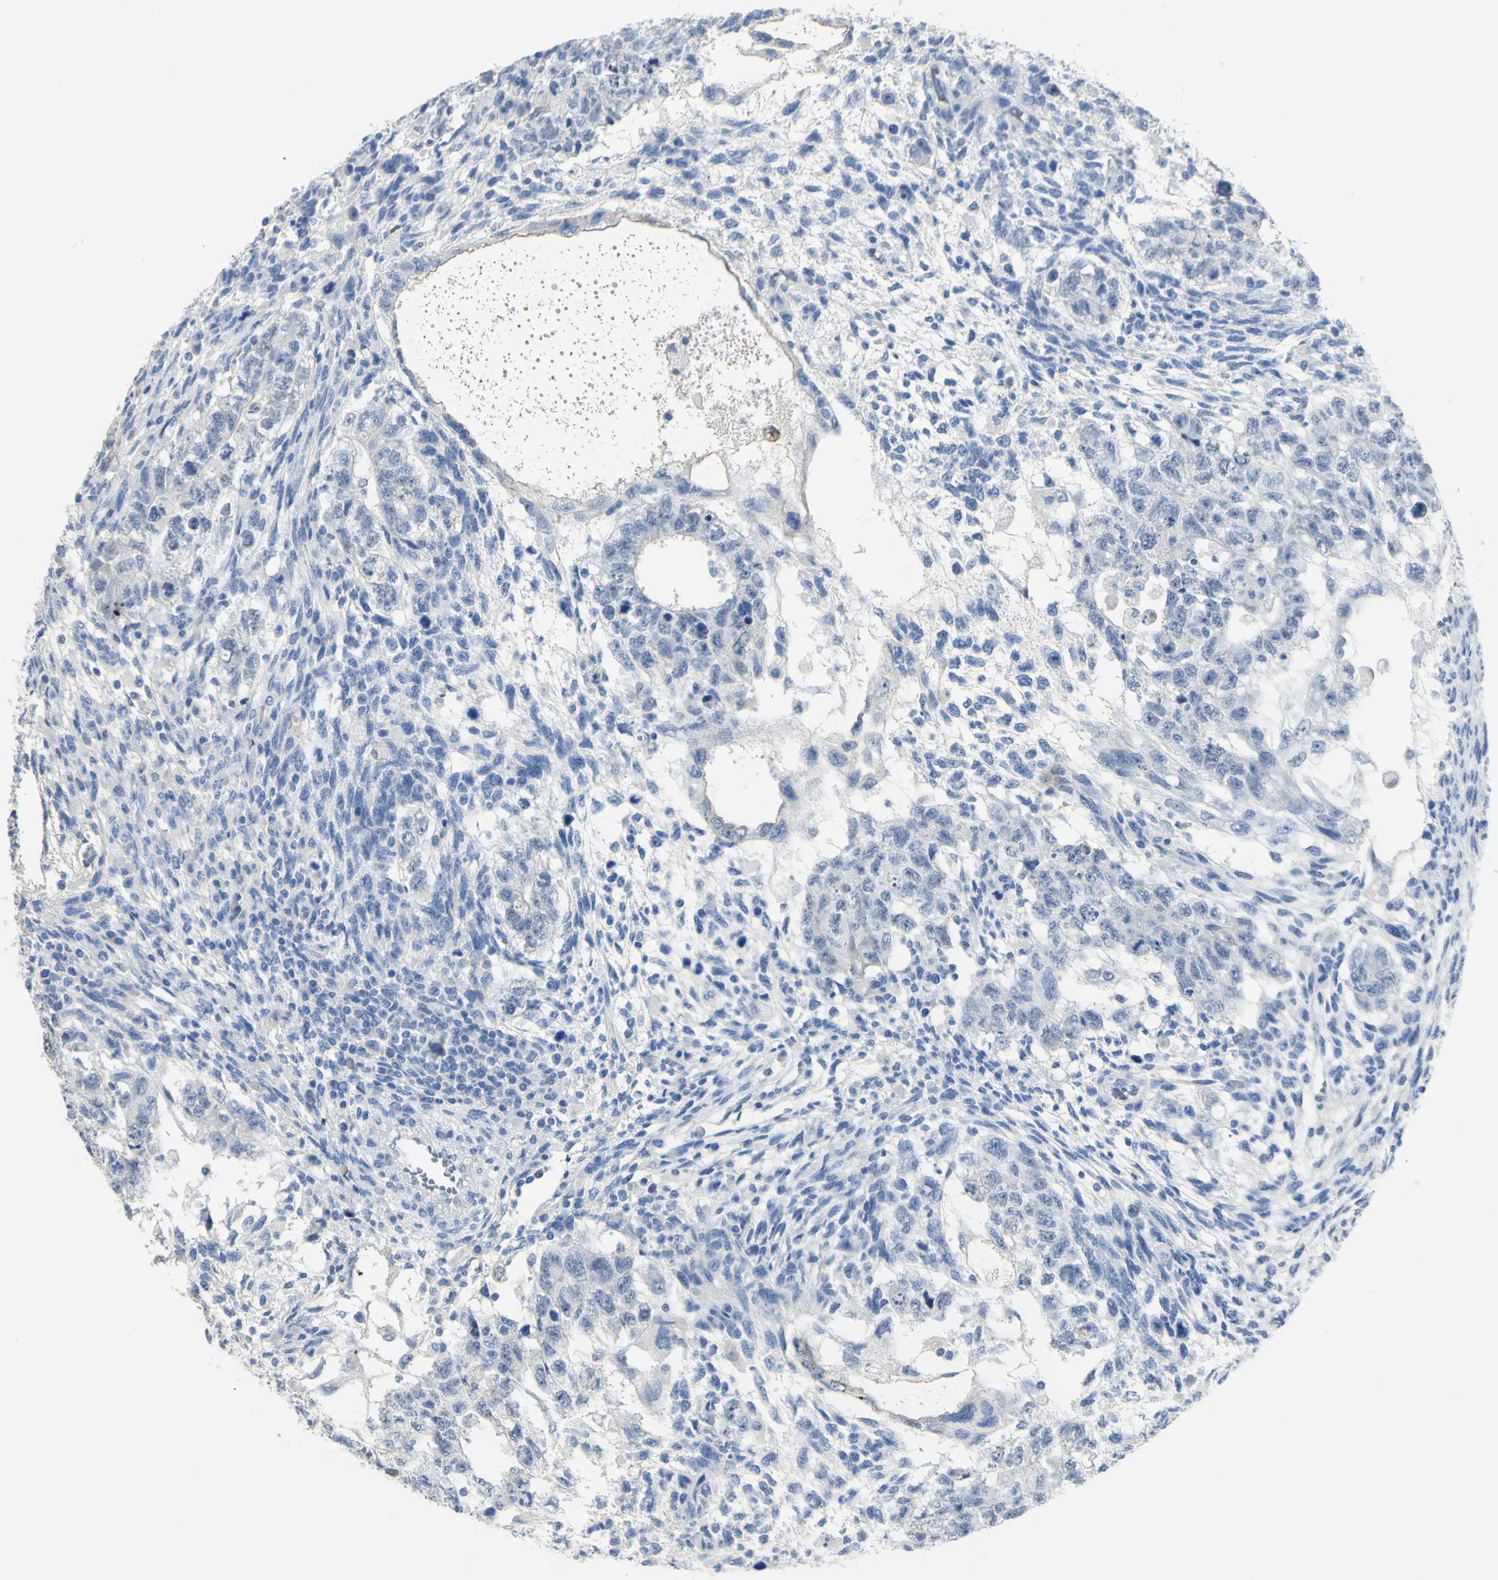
{"staining": {"intensity": "negative", "quantity": "none", "location": "none"}, "tissue": "testis cancer", "cell_type": "Tumor cells", "image_type": "cancer", "snomed": [{"axis": "morphology", "description": "Normal tissue, NOS"}, {"axis": "morphology", "description": "Carcinoma, Embryonal, NOS"}, {"axis": "topography", "description": "Testis"}], "caption": "Image shows no significant protein positivity in tumor cells of testis cancer. (DAB (3,3'-diaminobenzidine) immunohistochemistry (IHC) with hematoxylin counter stain).", "gene": "ZNF557", "patient": {"sex": "male", "age": 36}}